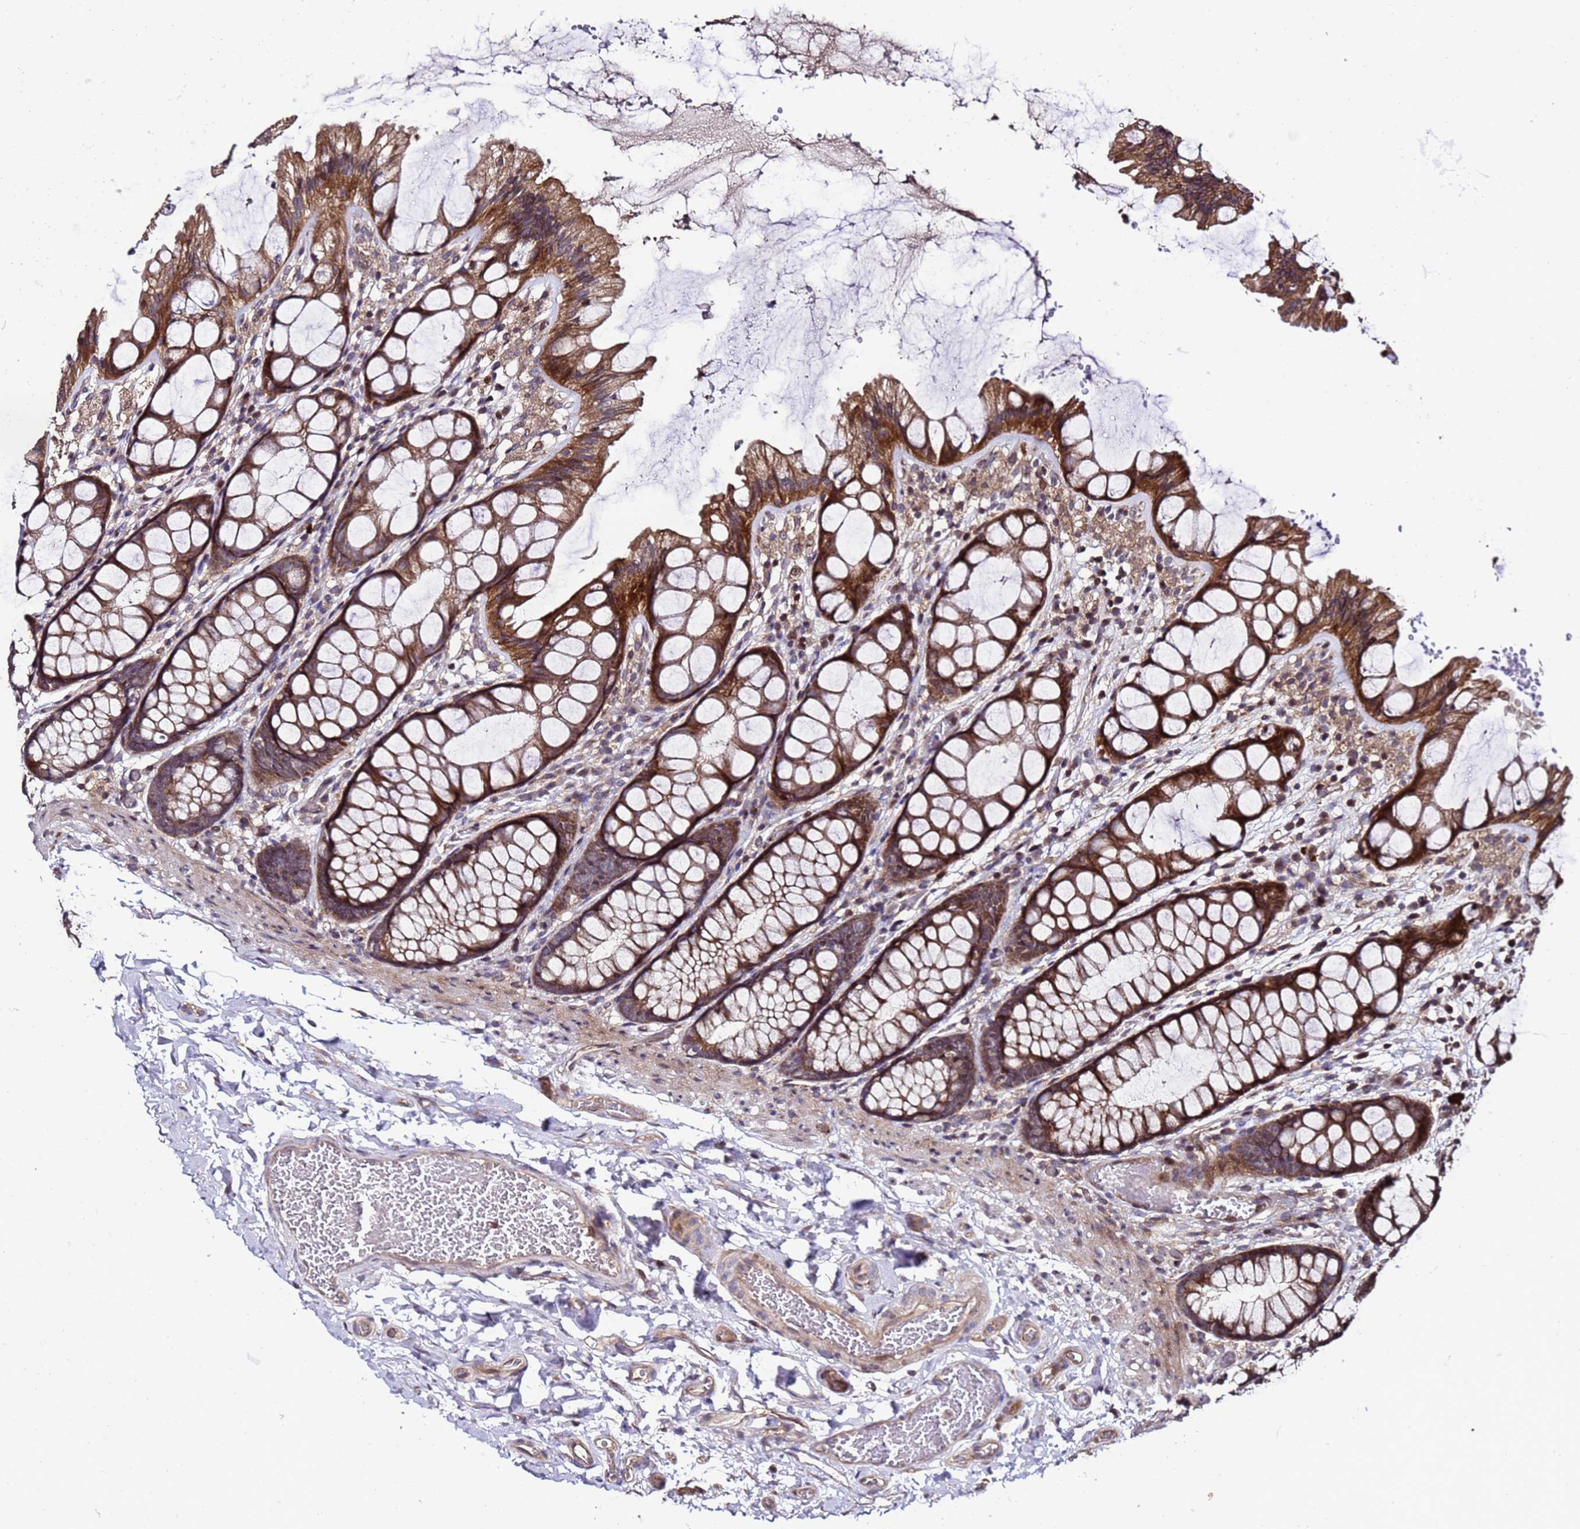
{"staining": {"intensity": "moderate", "quantity": ">75%", "location": "cytoplasmic/membranous"}, "tissue": "colon", "cell_type": "Endothelial cells", "image_type": "normal", "snomed": [{"axis": "morphology", "description": "Normal tissue, NOS"}, {"axis": "topography", "description": "Colon"}], "caption": "IHC of normal human colon displays medium levels of moderate cytoplasmic/membranous expression in approximately >75% of endothelial cells. (DAB IHC with brightfield microscopy, high magnification).", "gene": "PRODH", "patient": {"sex": "male", "age": 47}}